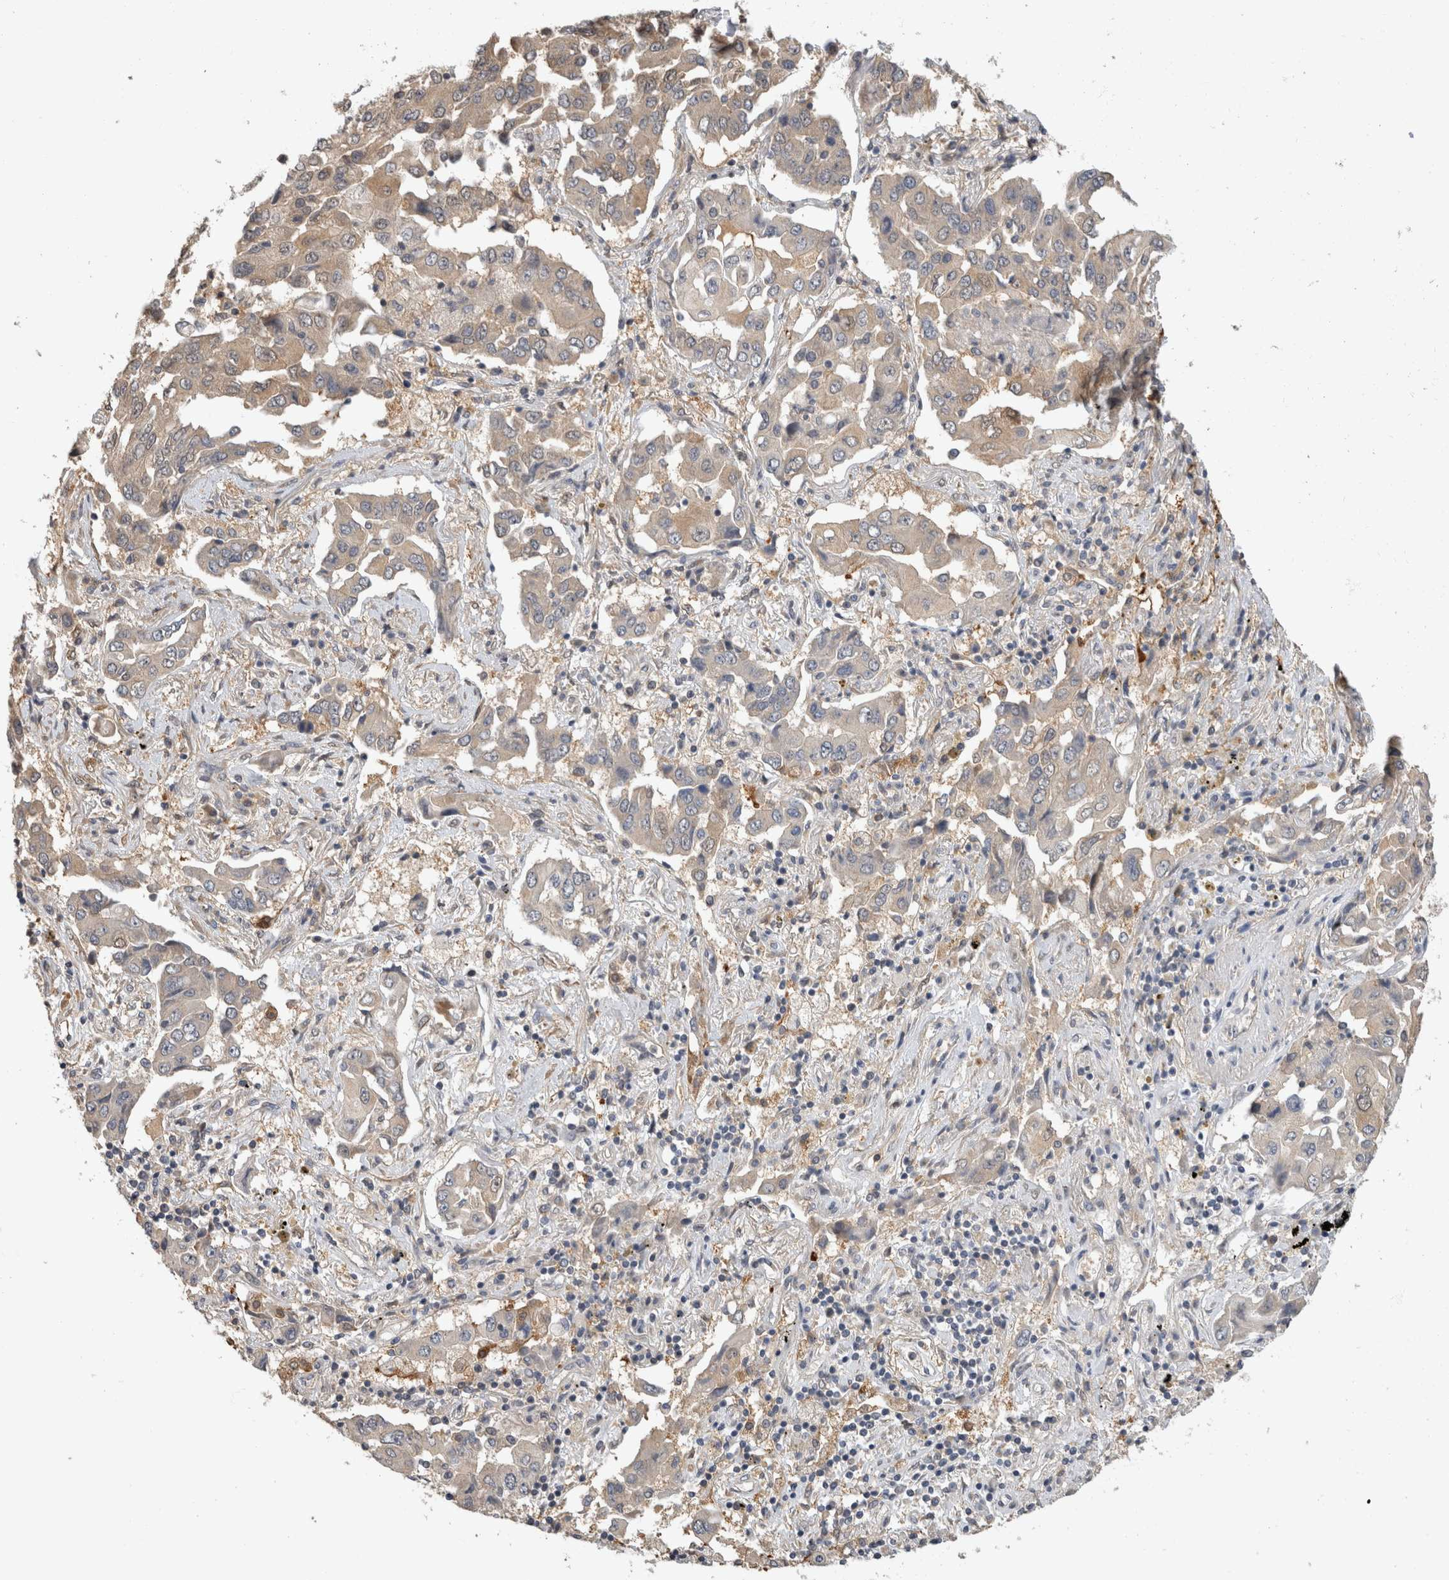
{"staining": {"intensity": "weak", "quantity": "25%-75%", "location": "cytoplasmic/membranous"}, "tissue": "lung cancer", "cell_type": "Tumor cells", "image_type": "cancer", "snomed": [{"axis": "morphology", "description": "Adenocarcinoma, NOS"}, {"axis": "topography", "description": "Lung"}], "caption": "Protein expression analysis of human lung cancer reveals weak cytoplasmic/membranous staining in approximately 25%-75% of tumor cells.", "gene": "PGM1", "patient": {"sex": "female", "age": 65}}